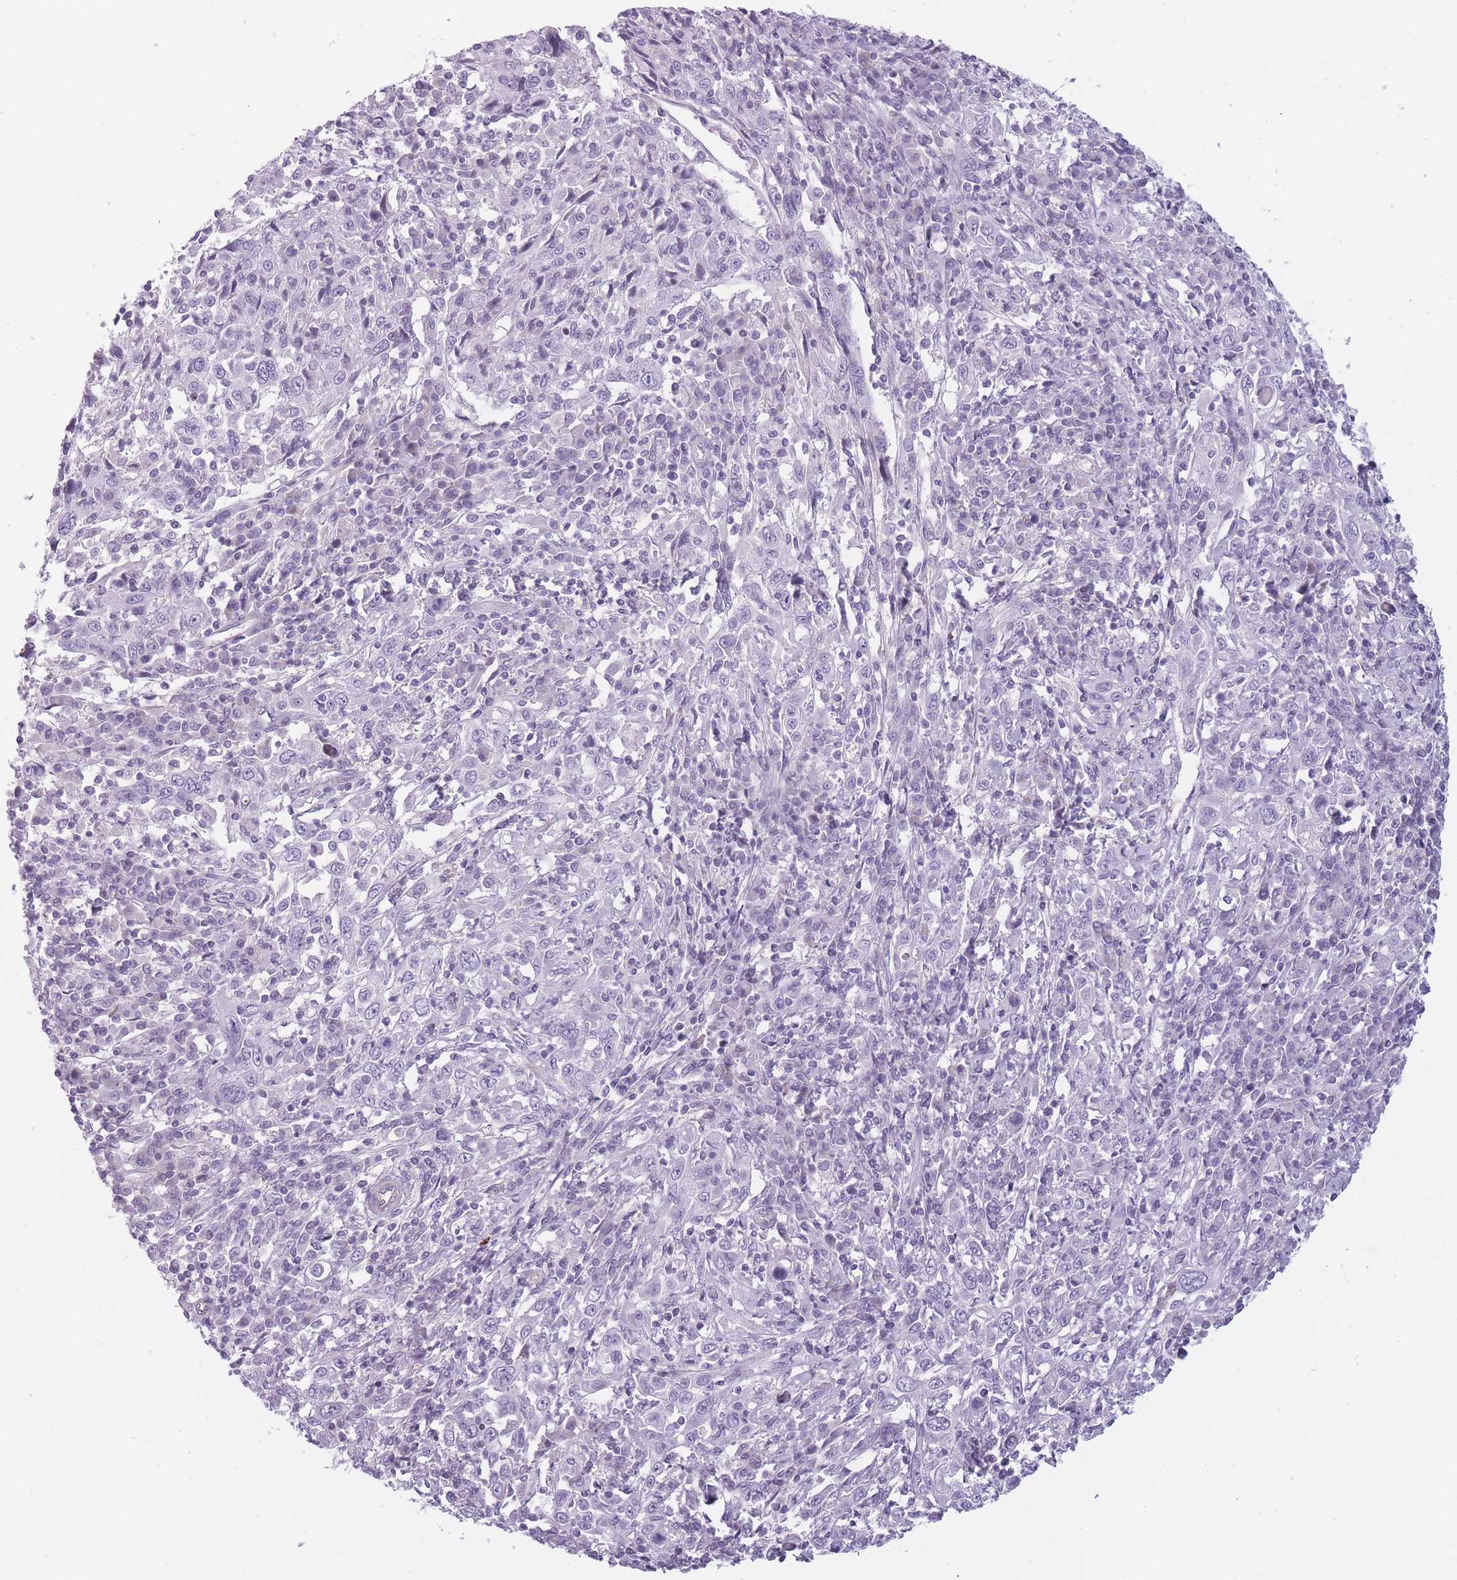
{"staining": {"intensity": "negative", "quantity": "none", "location": "none"}, "tissue": "cervical cancer", "cell_type": "Tumor cells", "image_type": "cancer", "snomed": [{"axis": "morphology", "description": "Squamous cell carcinoma, NOS"}, {"axis": "topography", "description": "Cervix"}], "caption": "A histopathology image of human cervical cancer is negative for staining in tumor cells.", "gene": "GGT1", "patient": {"sex": "female", "age": 46}}